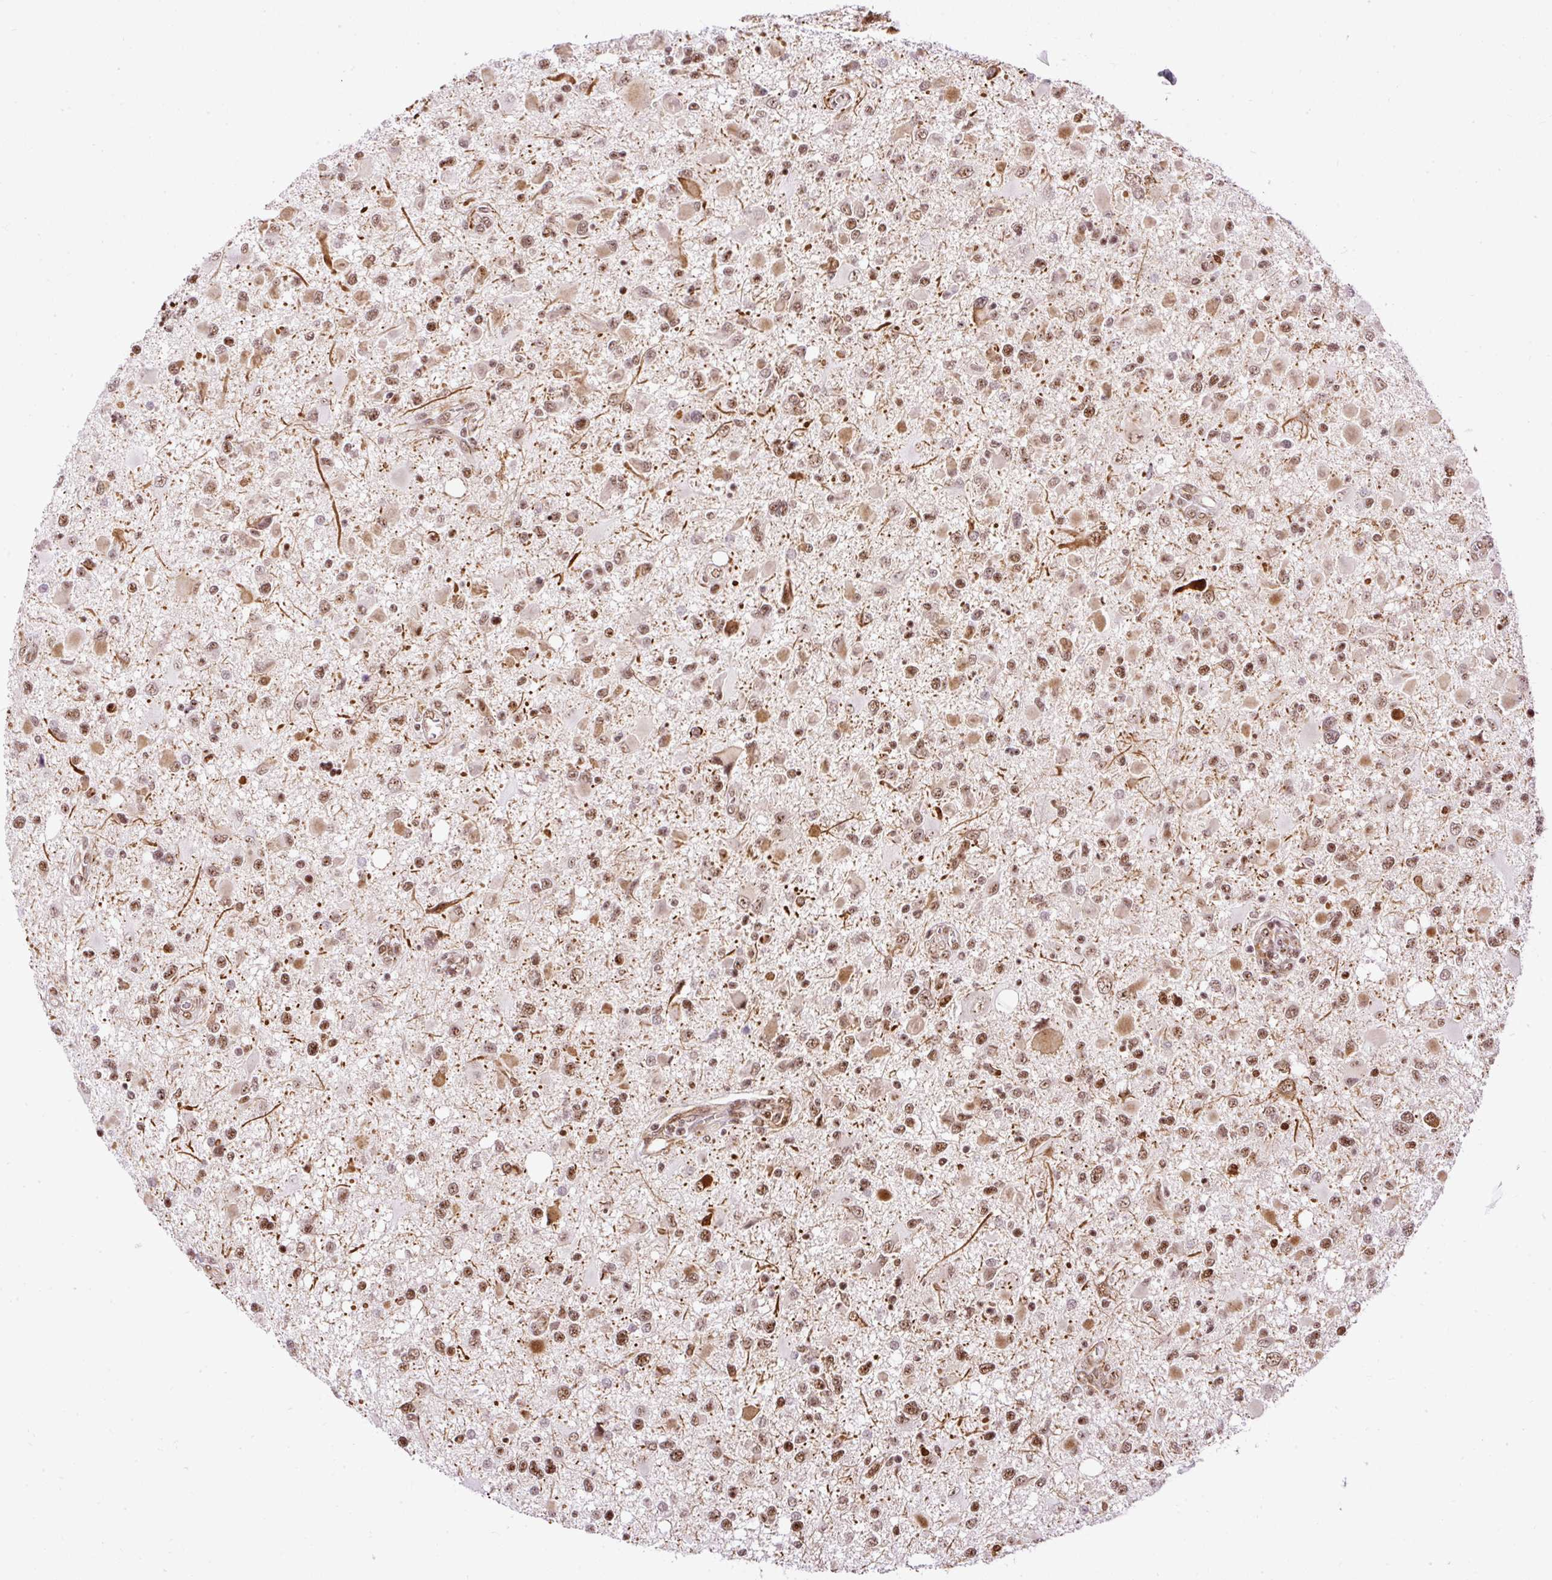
{"staining": {"intensity": "moderate", "quantity": ">75%", "location": "nuclear"}, "tissue": "glioma", "cell_type": "Tumor cells", "image_type": "cancer", "snomed": [{"axis": "morphology", "description": "Glioma, malignant, High grade"}, {"axis": "topography", "description": "Brain"}], "caption": "Immunohistochemical staining of malignant glioma (high-grade) displays medium levels of moderate nuclear positivity in approximately >75% of tumor cells.", "gene": "LUC7L2", "patient": {"sex": "male", "age": 53}}